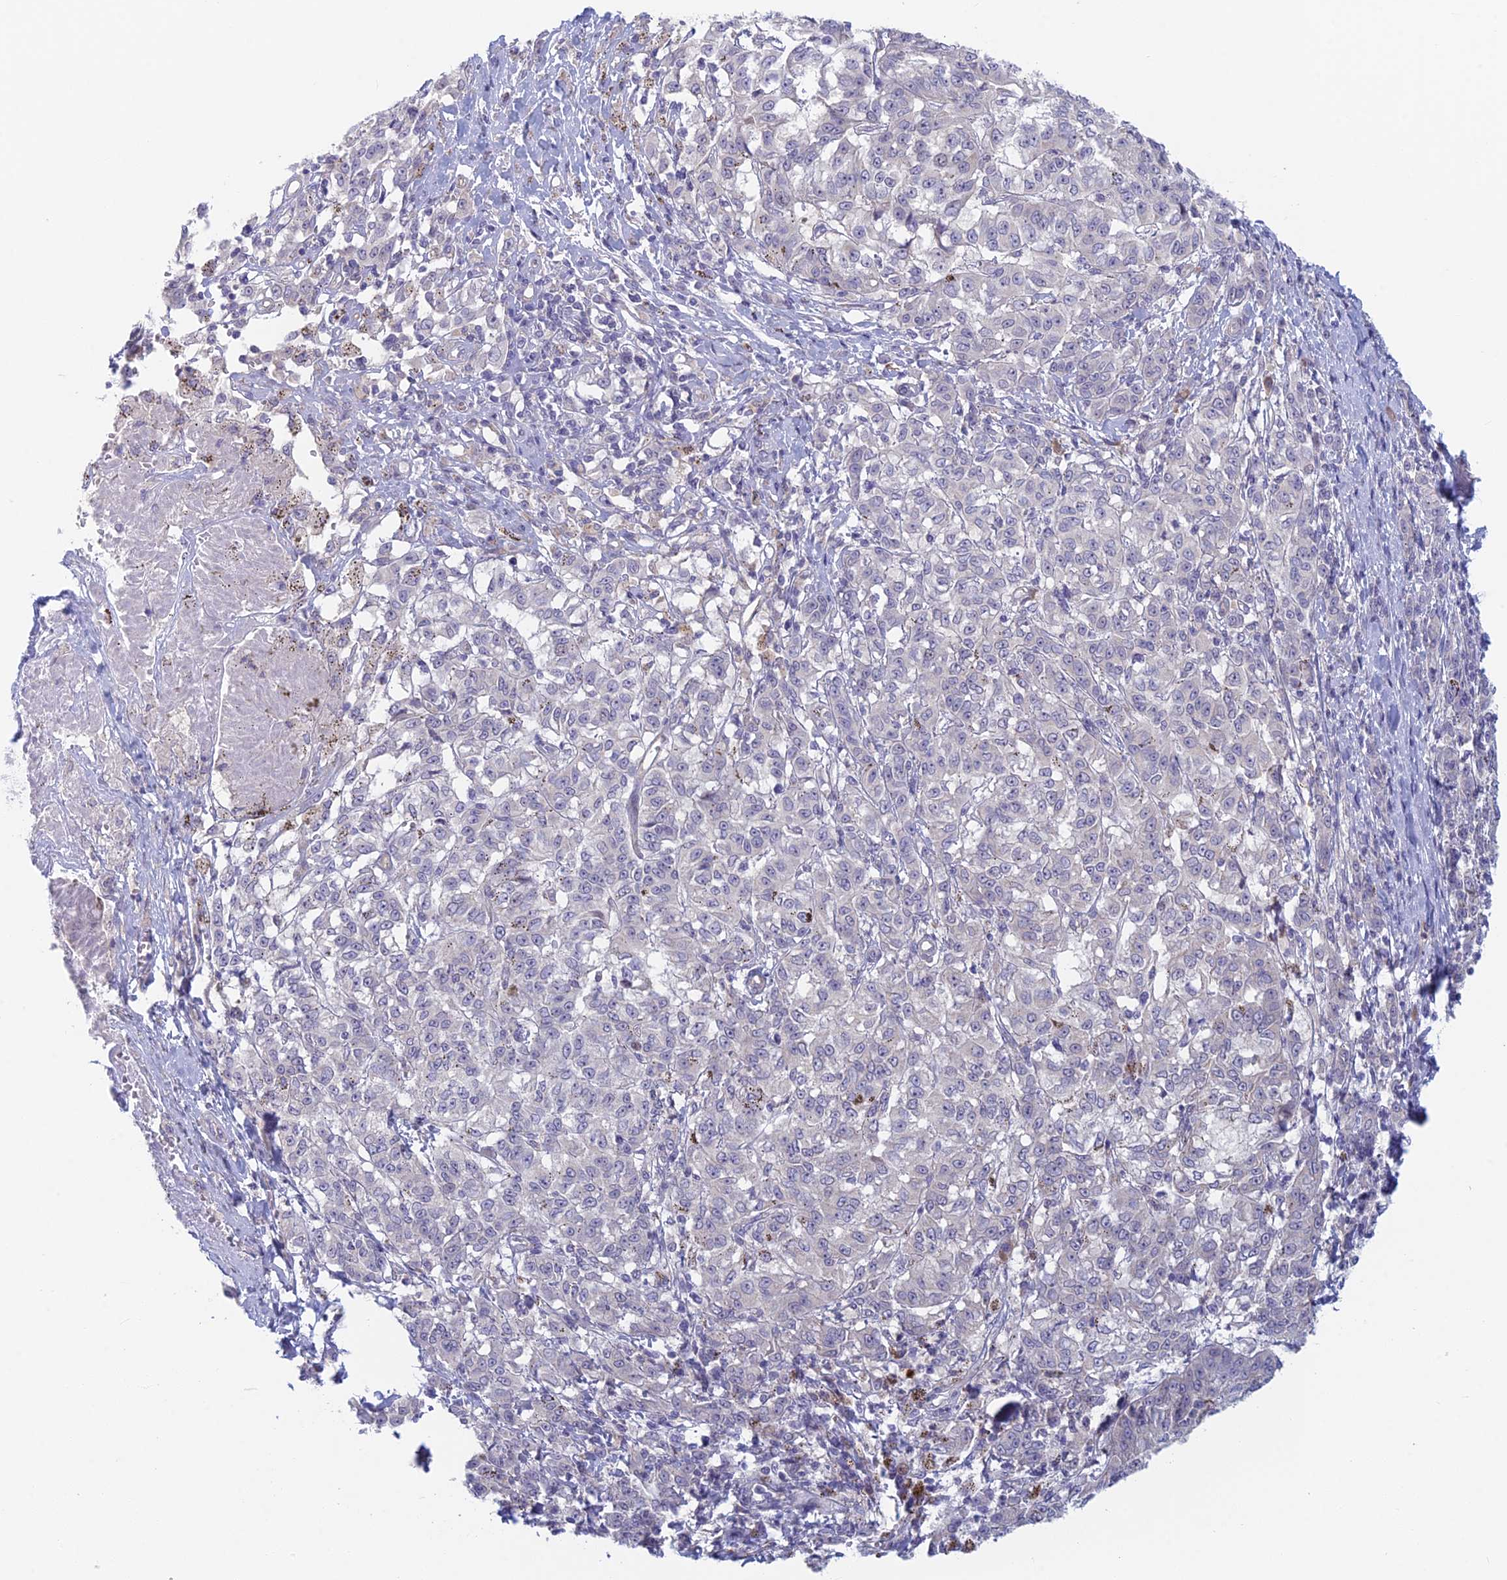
{"staining": {"intensity": "negative", "quantity": "none", "location": "none"}, "tissue": "melanoma", "cell_type": "Tumor cells", "image_type": "cancer", "snomed": [{"axis": "morphology", "description": "Malignant melanoma, NOS"}, {"axis": "topography", "description": "Skin"}], "caption": "Immunohistochemical staining of melanoma exhibits no significant positivity in tumor cells. The staining is performed using DAB (3,3'-diaminobenzidine) brown chromogen with nuclei counter-stained in using hematoxylin.", "gene": "PPP1R26", "patient": {"sex": "female", "age": 72}}